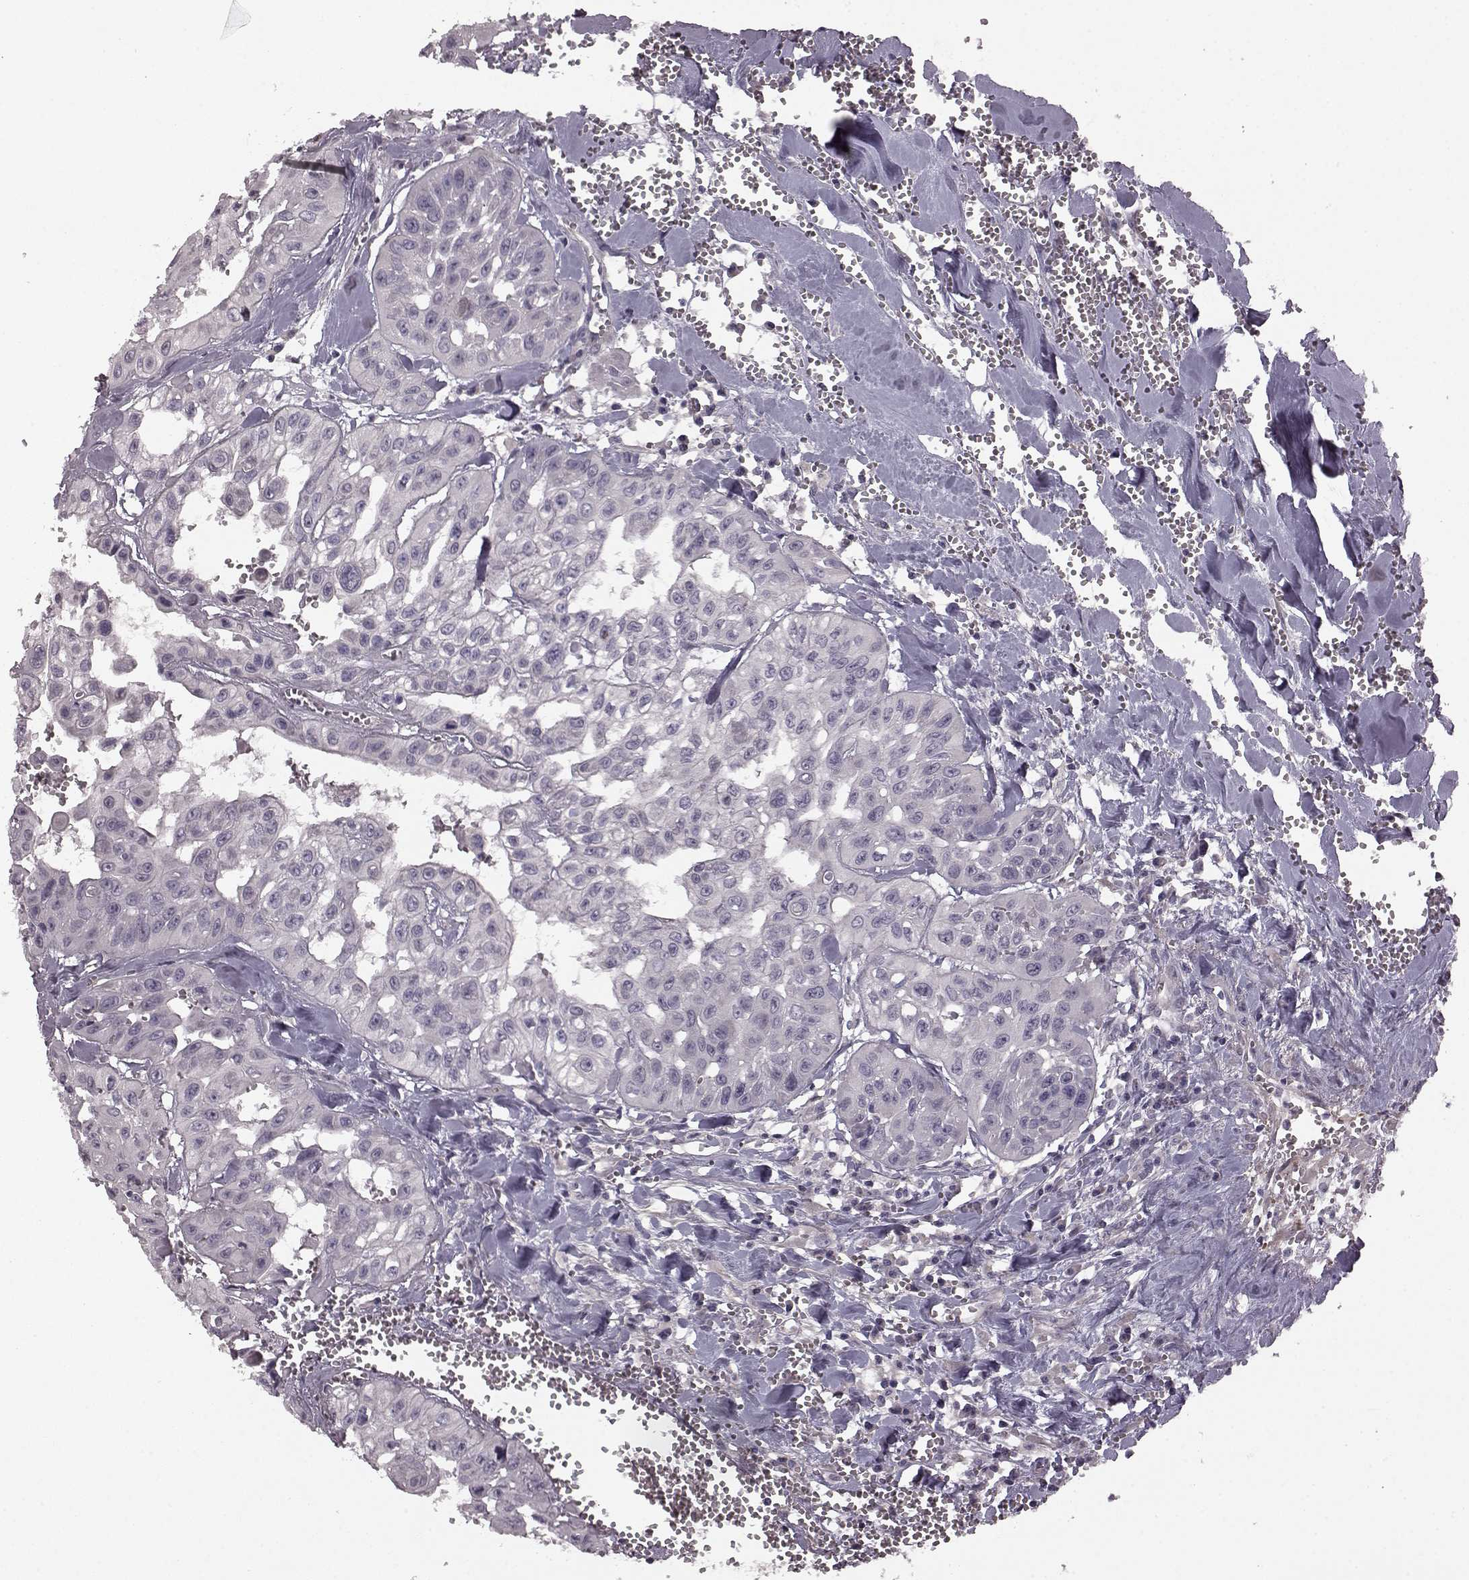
{"staining": {"intensity": "negative", "quantity": "none", "location": "none"}, "tissue": "head and neck cancer", "cell_type": "Tumor cells", "image_type": "cancer", "snomed": [{"axis": "morphology", "description": "Adenocarcinoma, NOS"}, {"axis": "topography", "description": "Head-Neck"}], "caption": "Tumor cells show no significant positivity in adenocarcinoma (head and neck). The staining was performed using DAB (3,3'-diaminobenzidine) to visualize the protein expression in brown, while the nuclei were stained in blue with hematoxylin (Magnification: 20x).", "gene": "GRK1", "patient": {"sex": "male", "age": 73}}